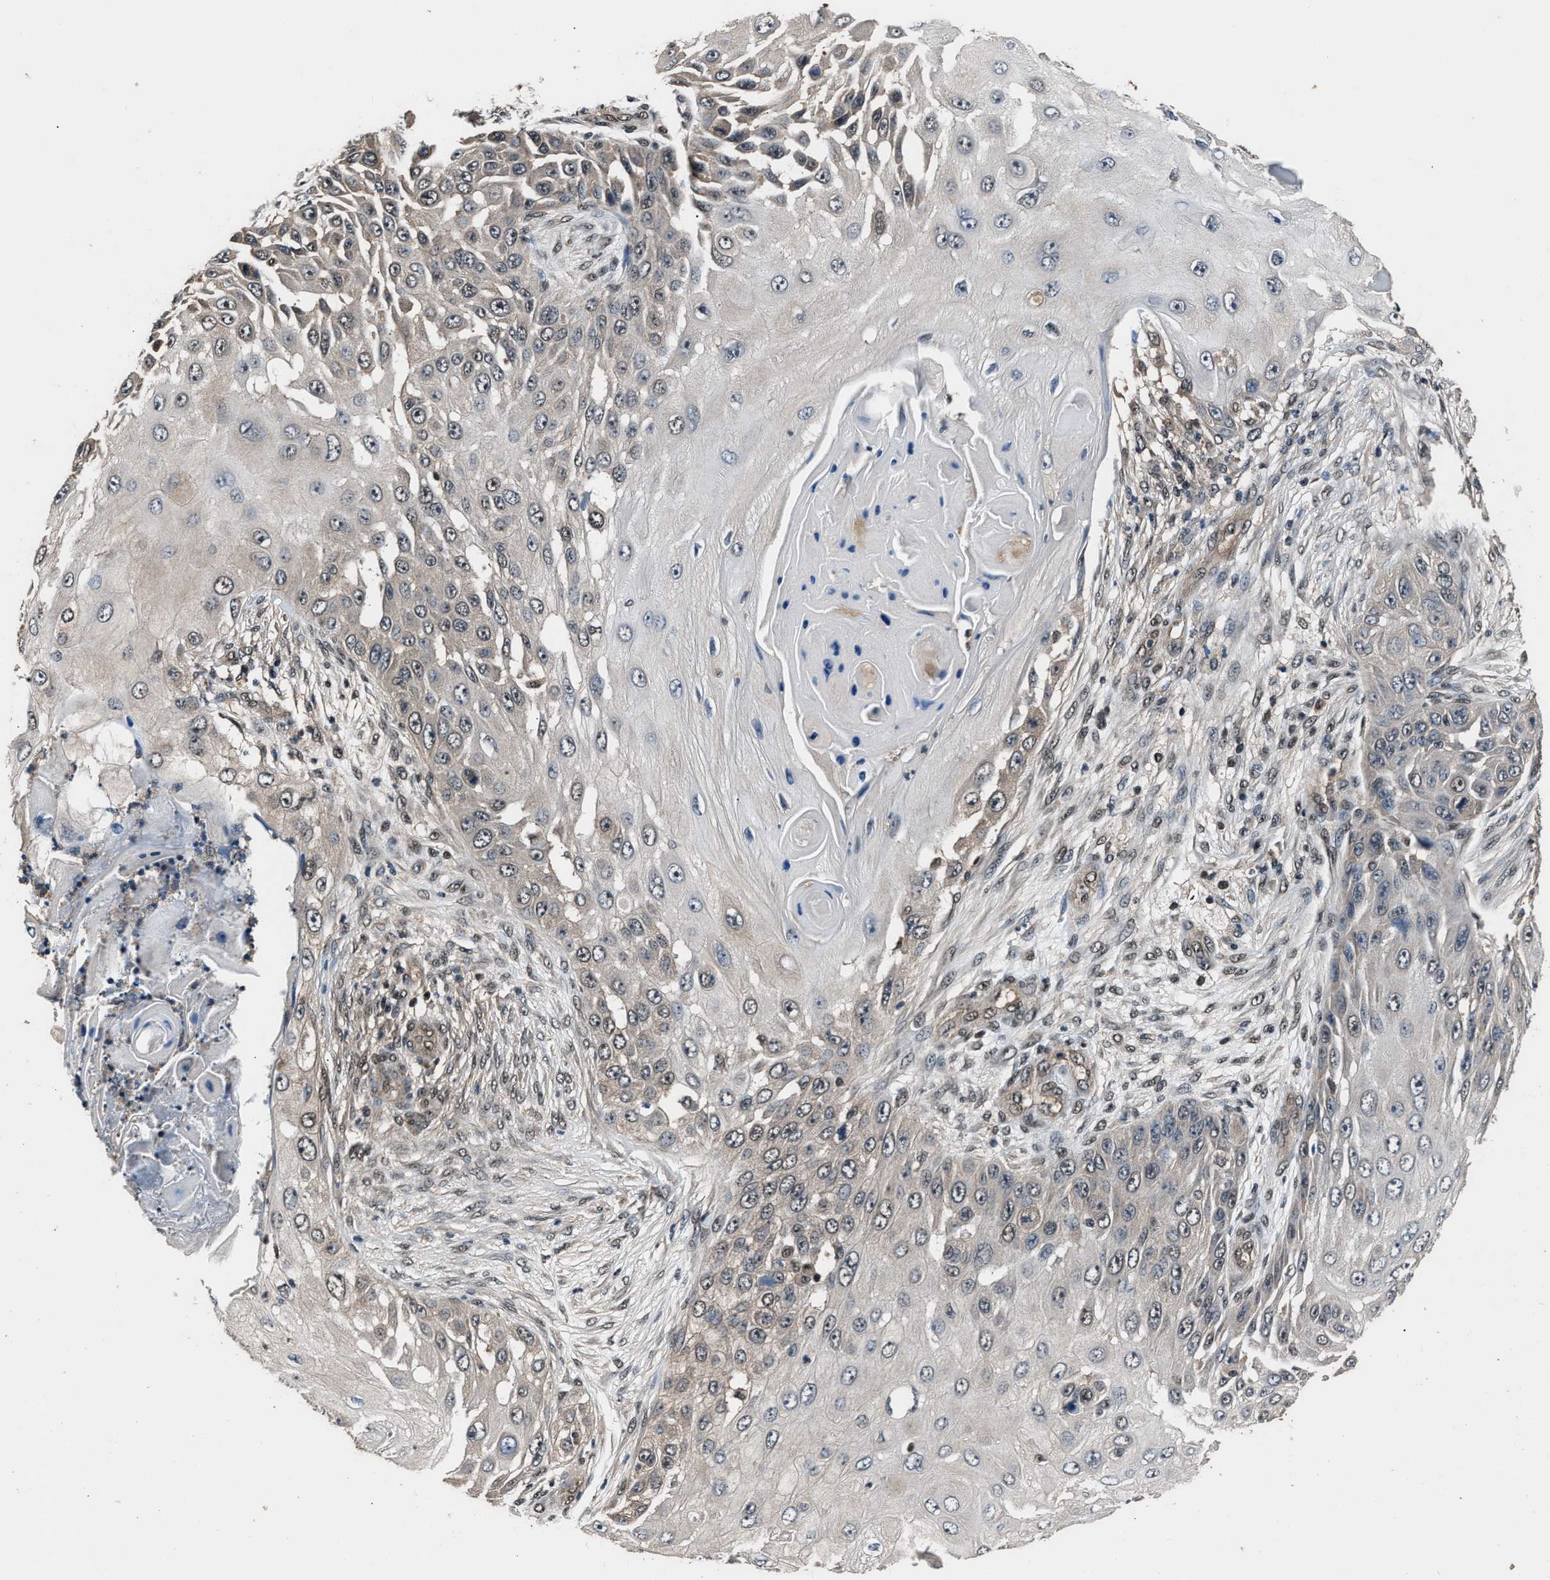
{"staining": {"intensity": "weak", "quantity": "<25%", "location": "cytoplasmic/membranous,nuclear"}, "tissue": "skin cancer", "cell_type": "Tumor cells", "image_type": "cancer", "snomed": [{"axis": "morphology", "description": "Squamous cell carcinoma, NOS"}, {"axis": "topography", "description": "Skin"}], "caption": "Protein analysis of squamous cell carcinoma (skin) reveals no significant expression in tumor cells.", "gene": "DFFA", "patient": {"sex": "female", "age": 44}}